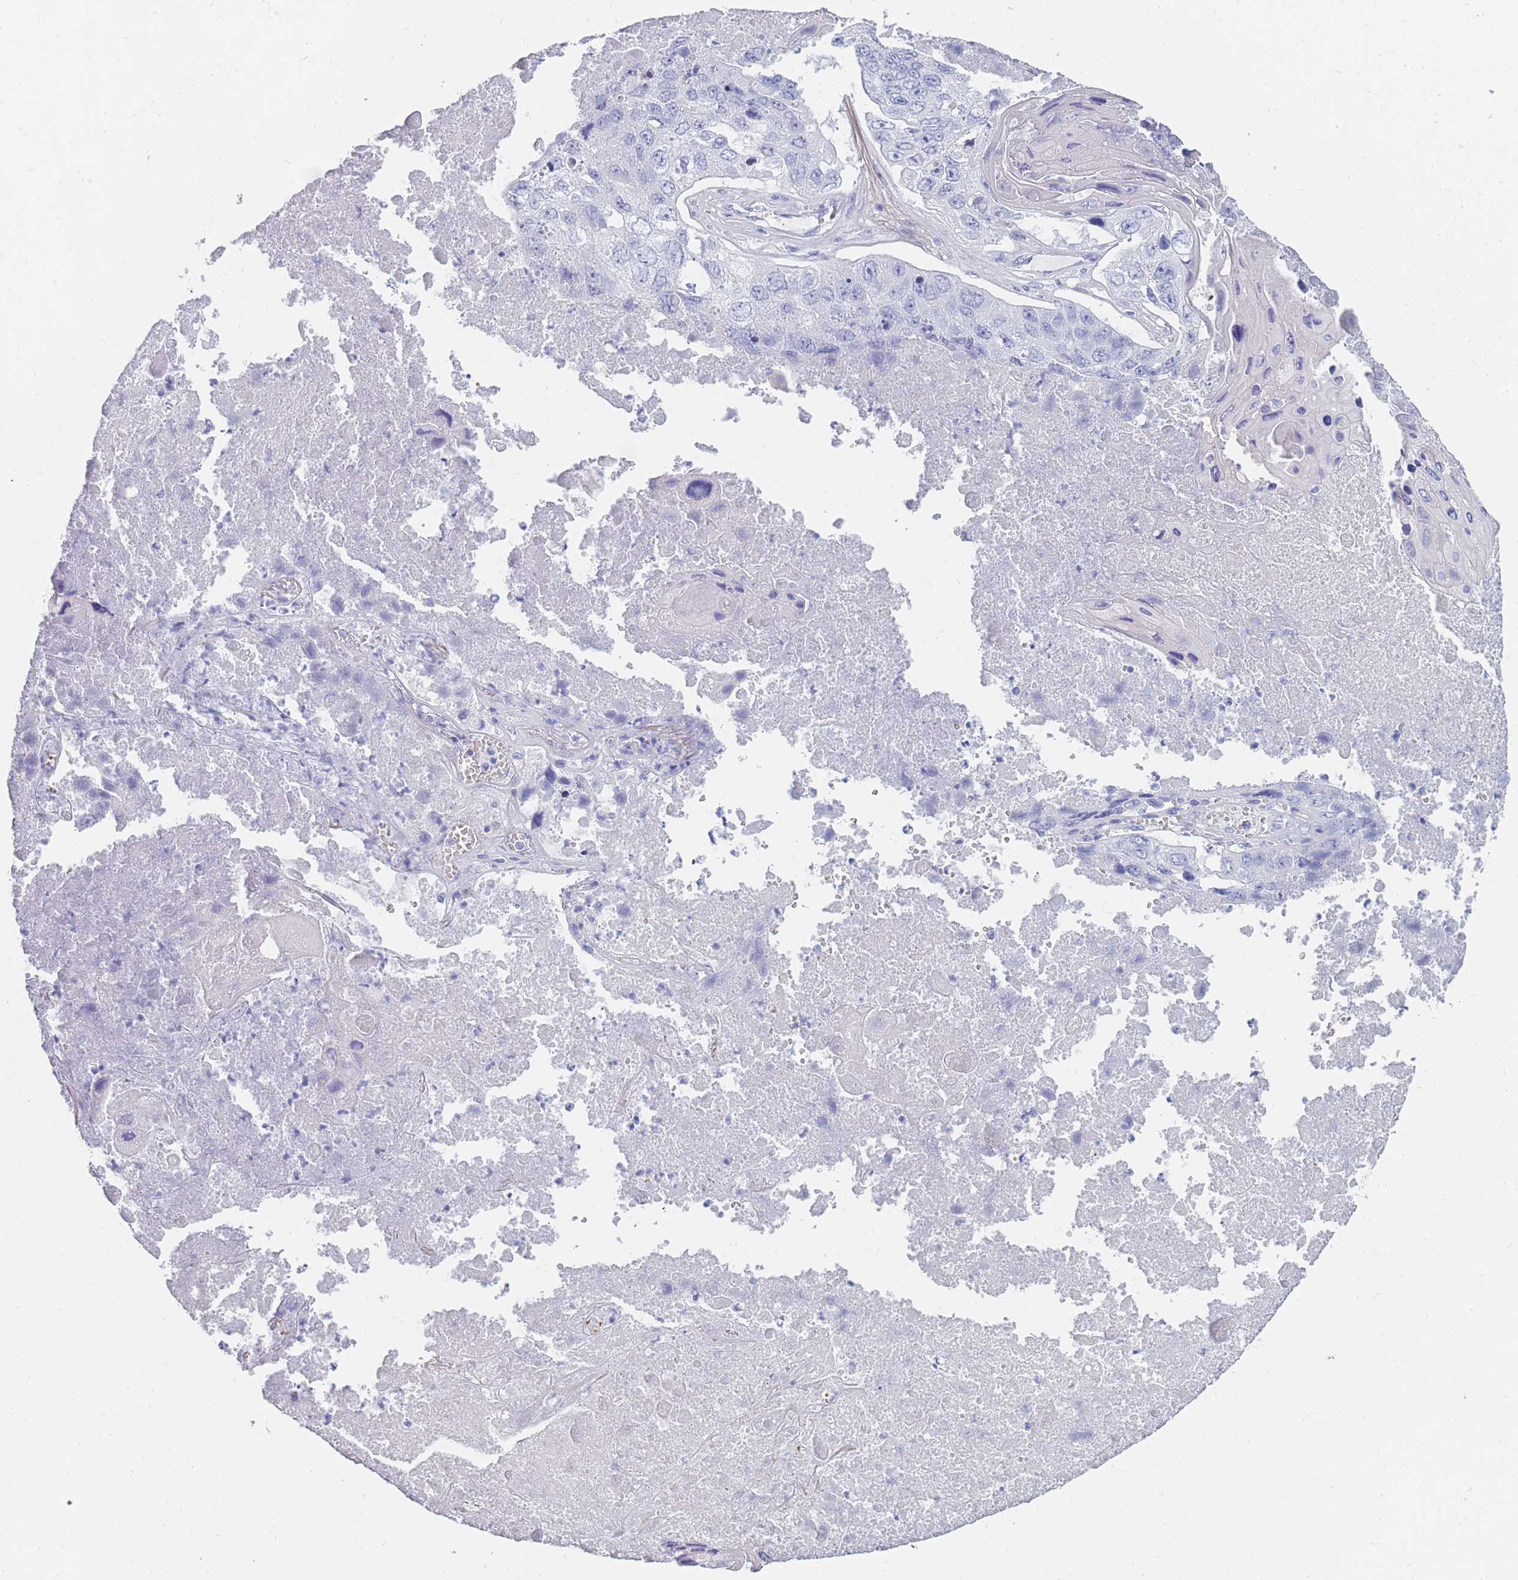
{"staining": {"intensity": "negative", "quantity": "none", "location": "none"}, "tissue": "lung cancer", "cell_type": "Tumor cells", "image_type": "cancer", "snomed": [{"axis": "morphology", "description": "Squamous cell carcinoma, NOS"}, {"axis": "topography", "description": "Lung"}], "caption": "Immunohistochemistry (IHC) of lung cancer (squamous cell carcinoma) displays no positivity in tumor cells.", "gene": "OR5D16", "patient": {"sex": "male", "age": 61}}